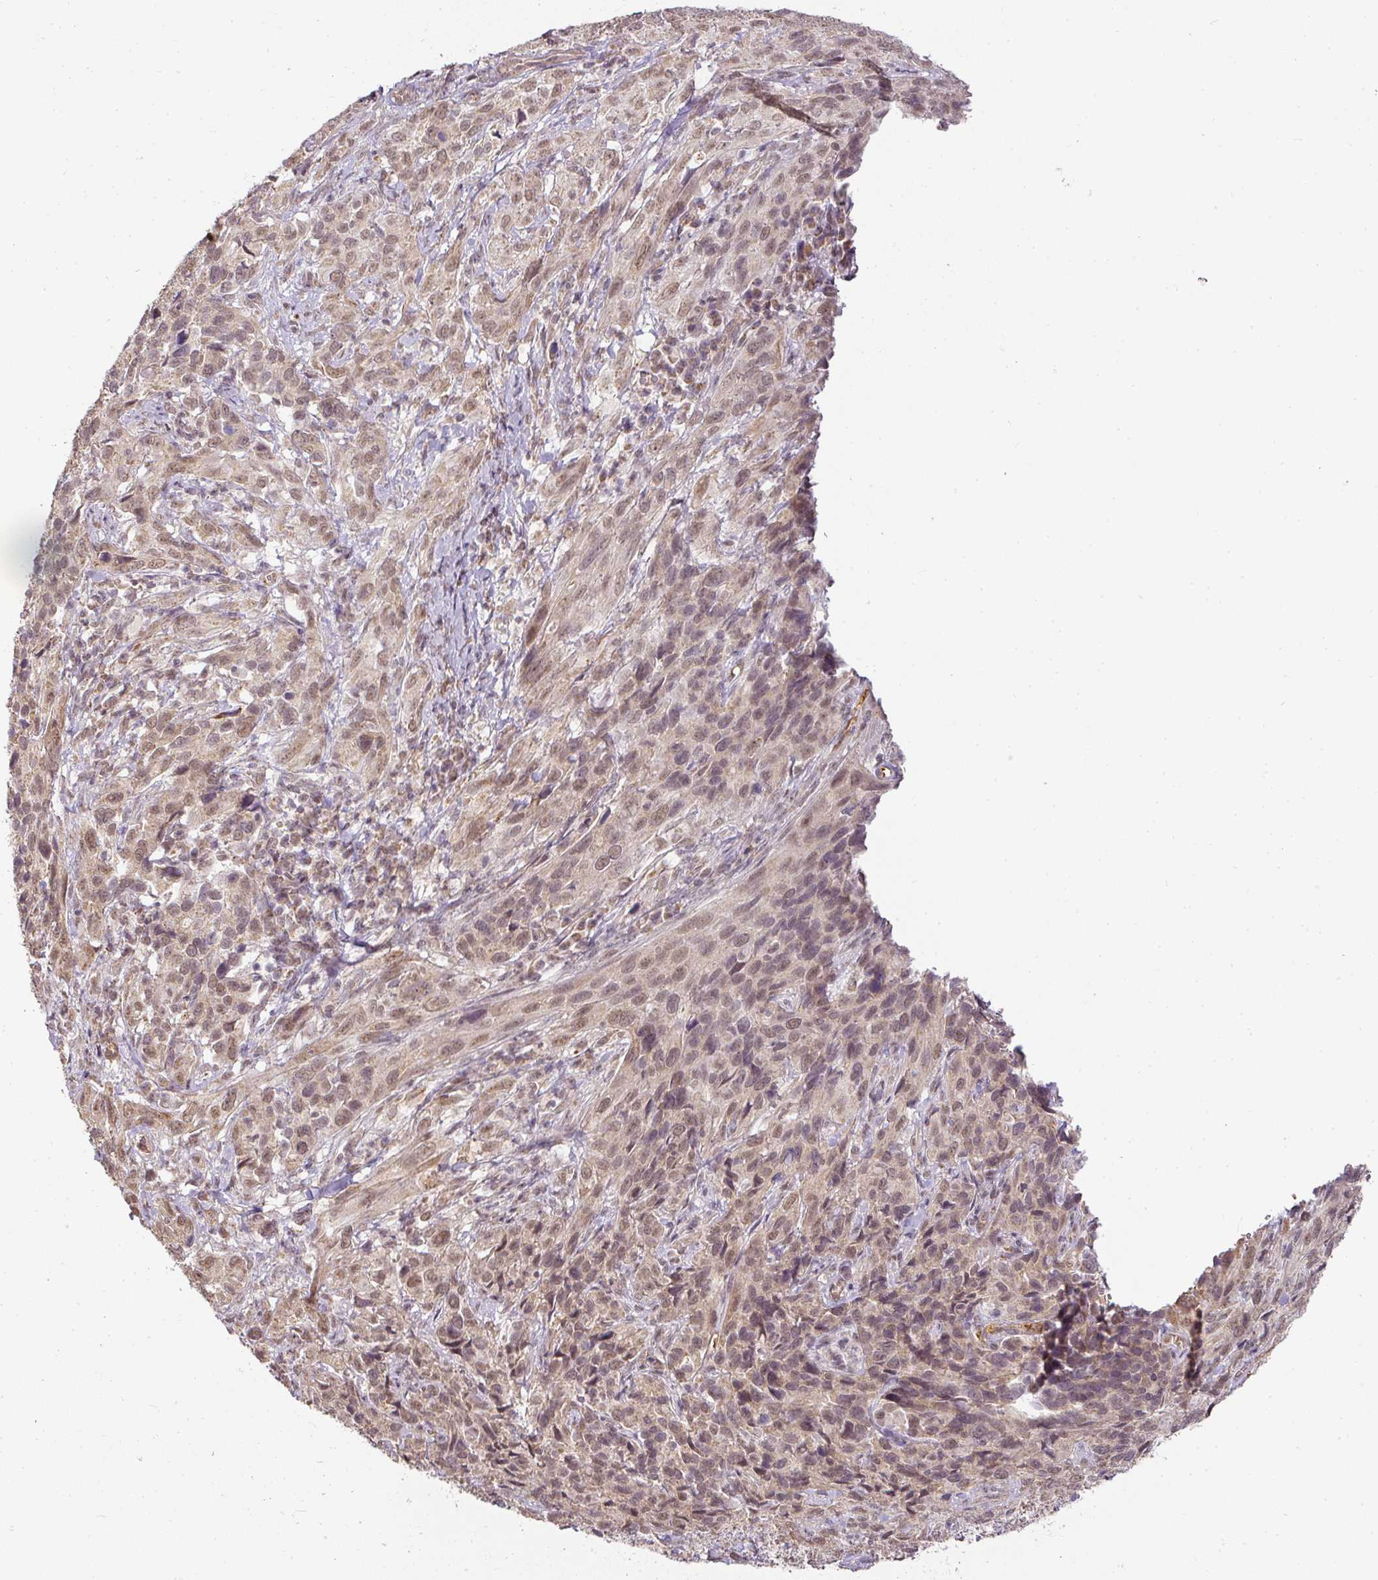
{"staining": {"intensity": "moderate", "quantity": ">75%", "location": "cytoplasmic/membranous,nuclear"}, "tissue": "cervical cancer", "cell_type": "Tumor cells", "image_type": "cancer", "snomed": [{"axis": "morphology", "description": "Squamous cell carcinoma, NOS"}, {"axis": "topography", "description": "Cervix"}], "caption": "This is a micrograph of IHC staining of cervical squamous cell carcinoma, which shows moderate expression in the cytoplasmic/membranous and nuclear of tumor cells.", "gene": "MYOM2", "patient": {"sex": "female", "age": 51}}